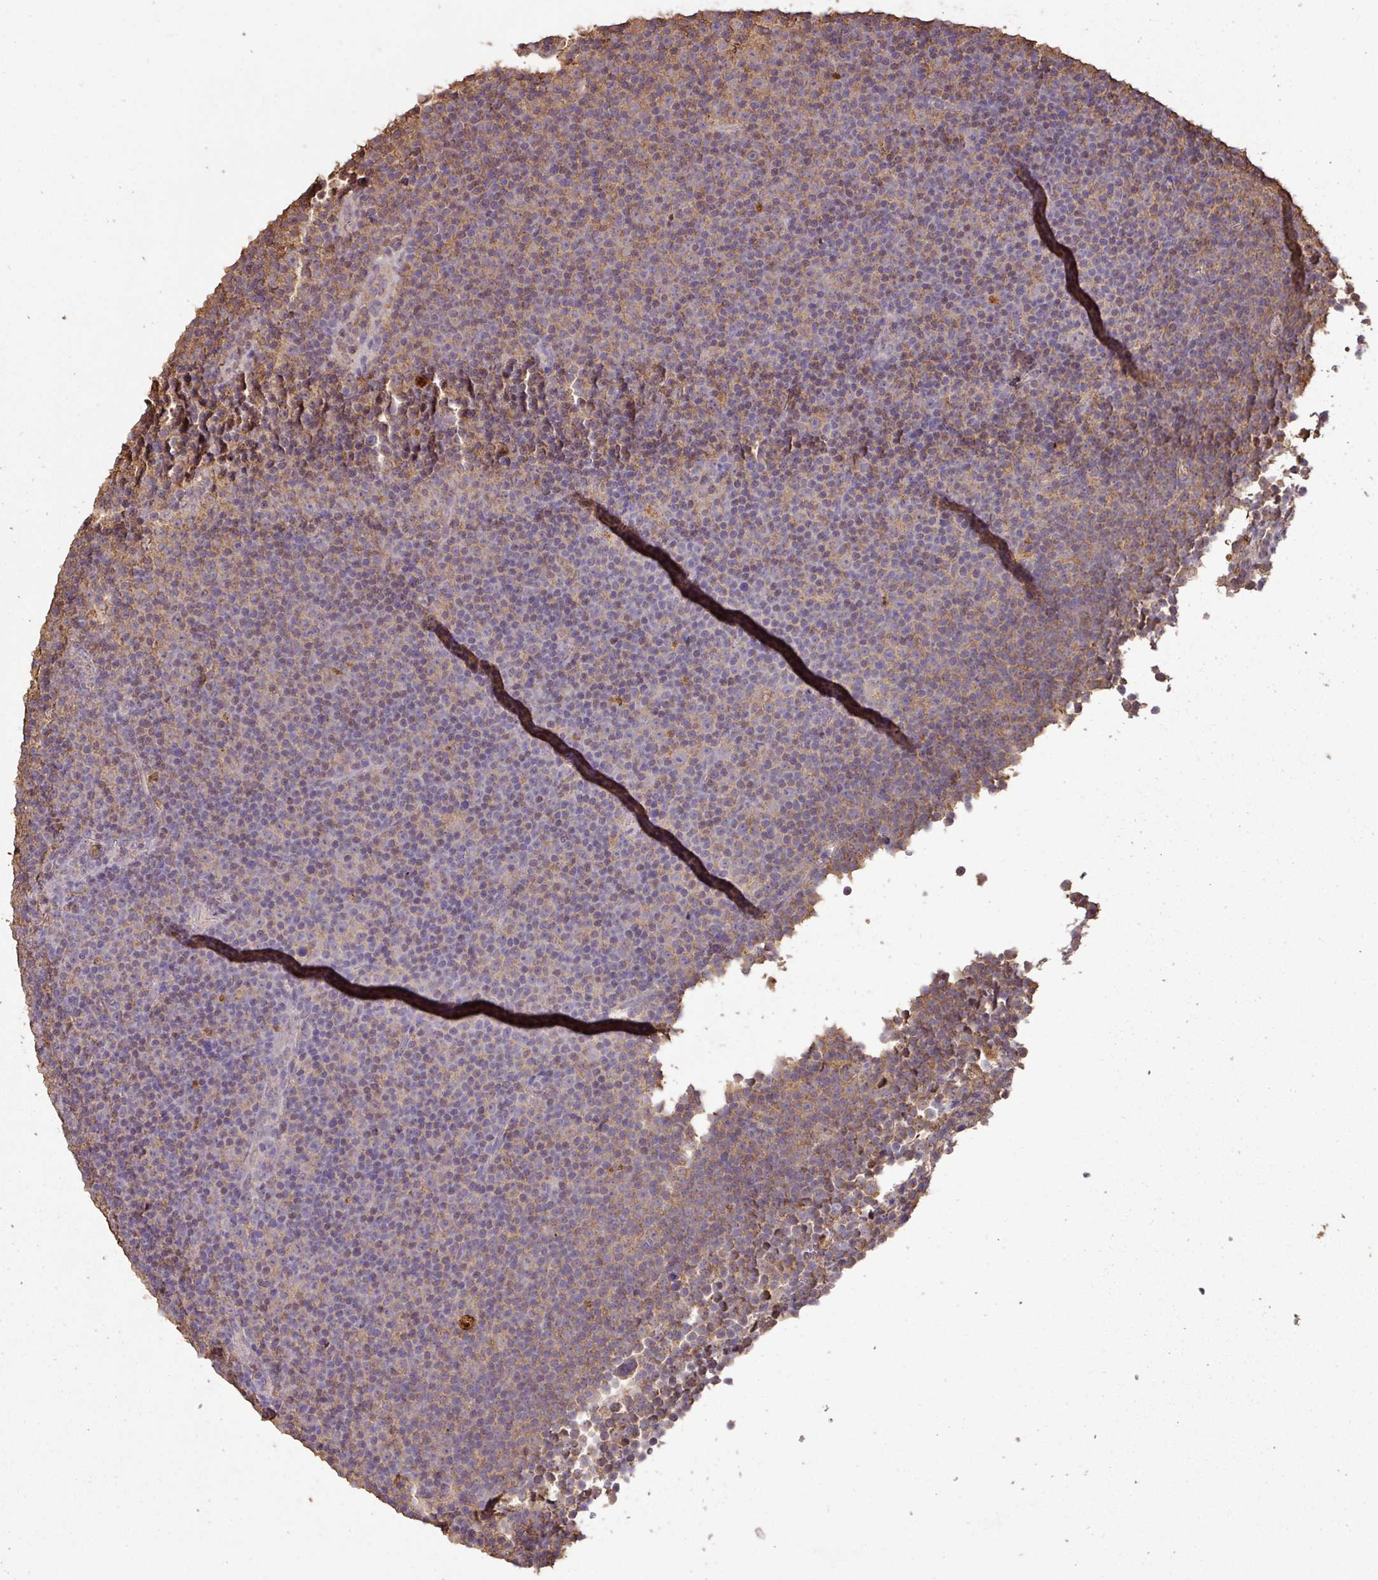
{"staining": {"intensity": "weak", "quantity": "<25%", "location": "cytoplasmic/membranous"}, "tissue": "lymphoma", "cell_type": "Tumor cells", "image_type": "cancer", "snomed": [{"axis": "morphology", "description": "Malignant lymphoma, non-Hodgkin's type, Low grade"}, {"axis": "topography", "description": "Lymph node"}], "caption": "Immunohistochemistry (IHC) image of human lymphoma stained for a protein (brown), which exhibits no staining in tumor cells.", "gene": "ATAT1", "patient": {"sex": "female", "age": 67}}